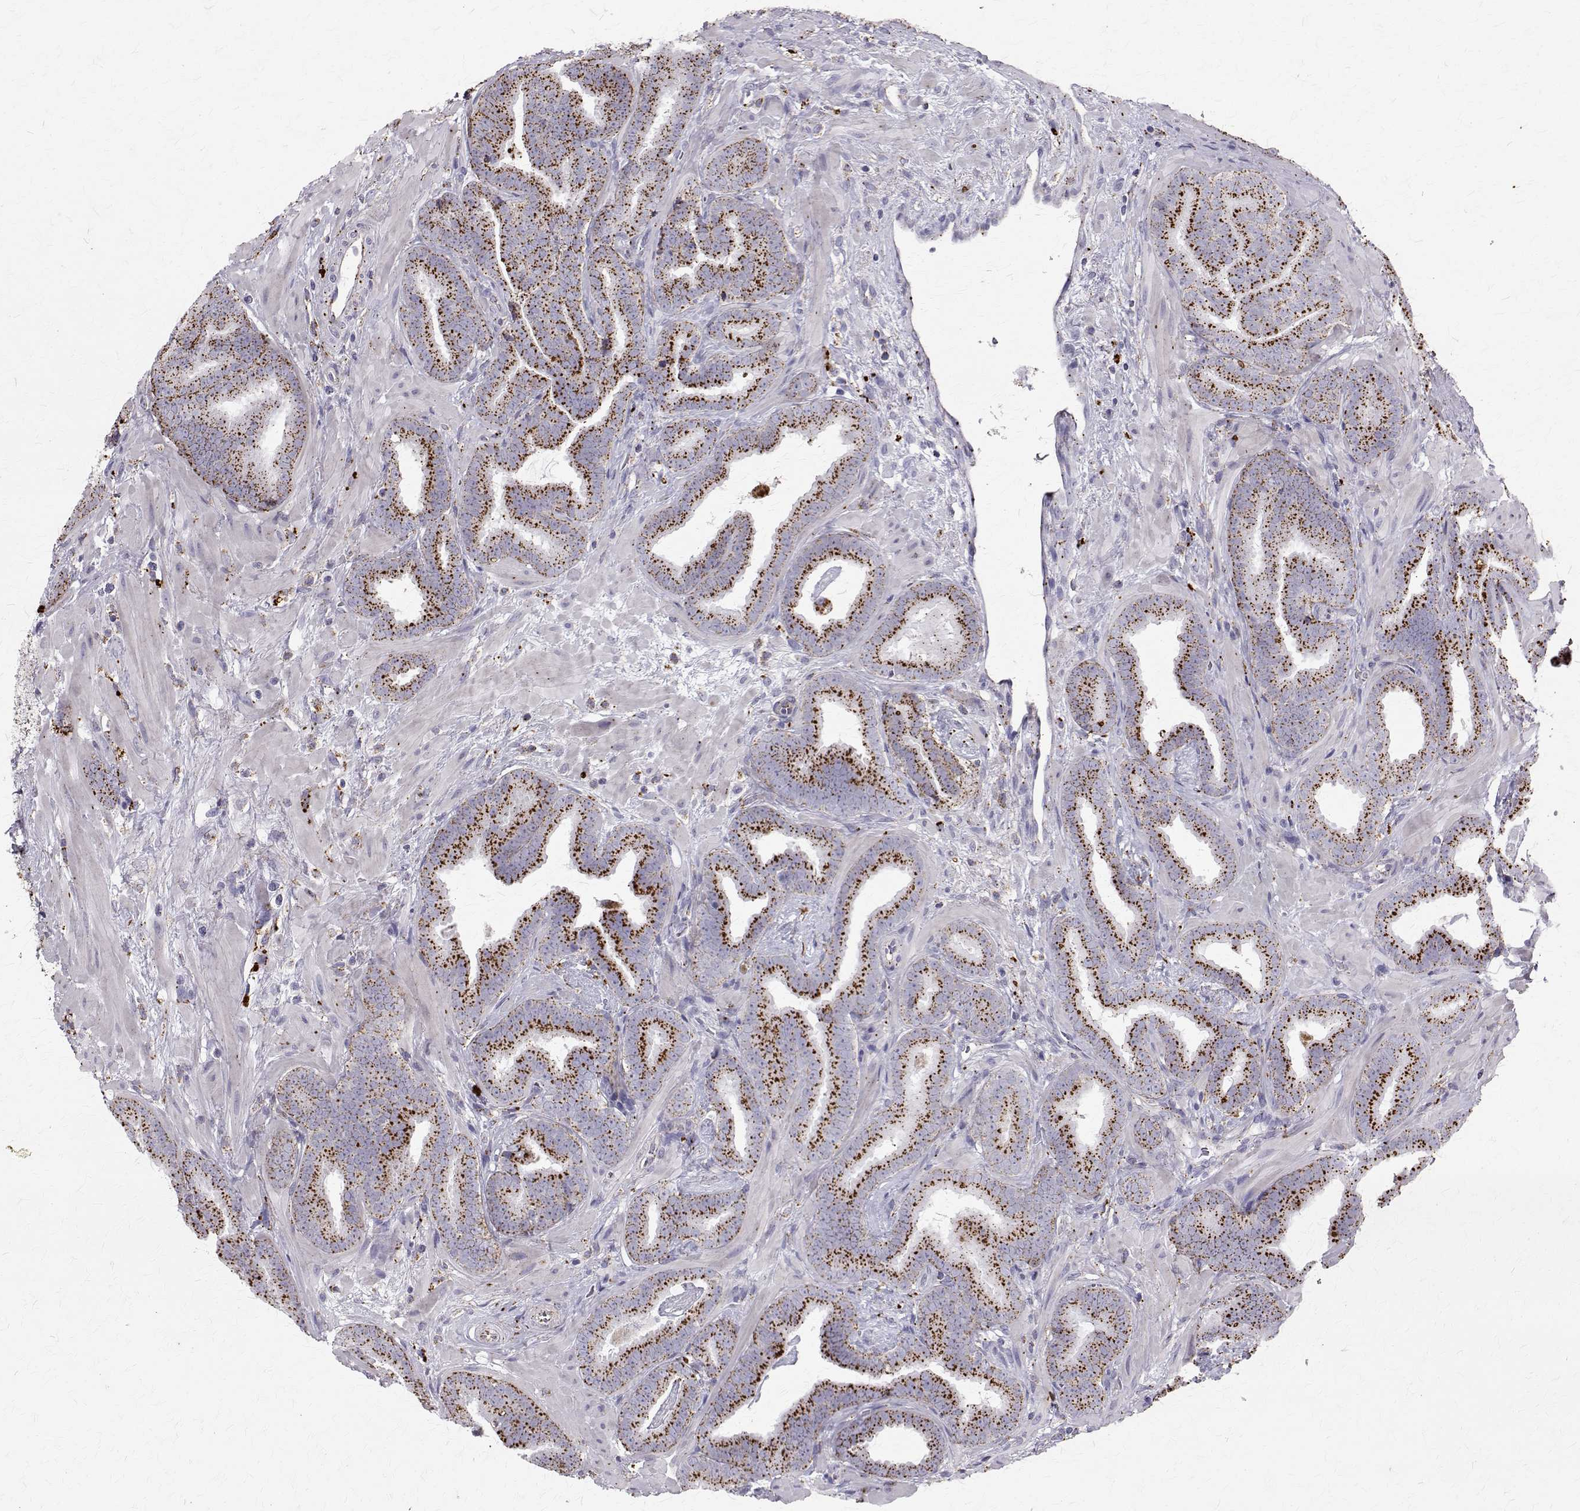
{"staining": {"intensity": "strong", "quantity": "25%-75%", "location": "cytoplasmic/membranous"}, "tissue": "prostate cancer", "cell_type": "Tumor cells", "image_type": "cancer", "snomed": [{"axis": "morphology", "description": "Adenocarcinoma, Low grade"}, {"axis": "topography", "description": "Prostate"}], "caption": "Immunohistochemical staining of human prostate cancer demonstrates high levels of strong cytoplasmic/membranous expression in about 25%-75% of tumor cells.", "gene": "TPP1", "patient": {"sex": "male", "age": 63}}